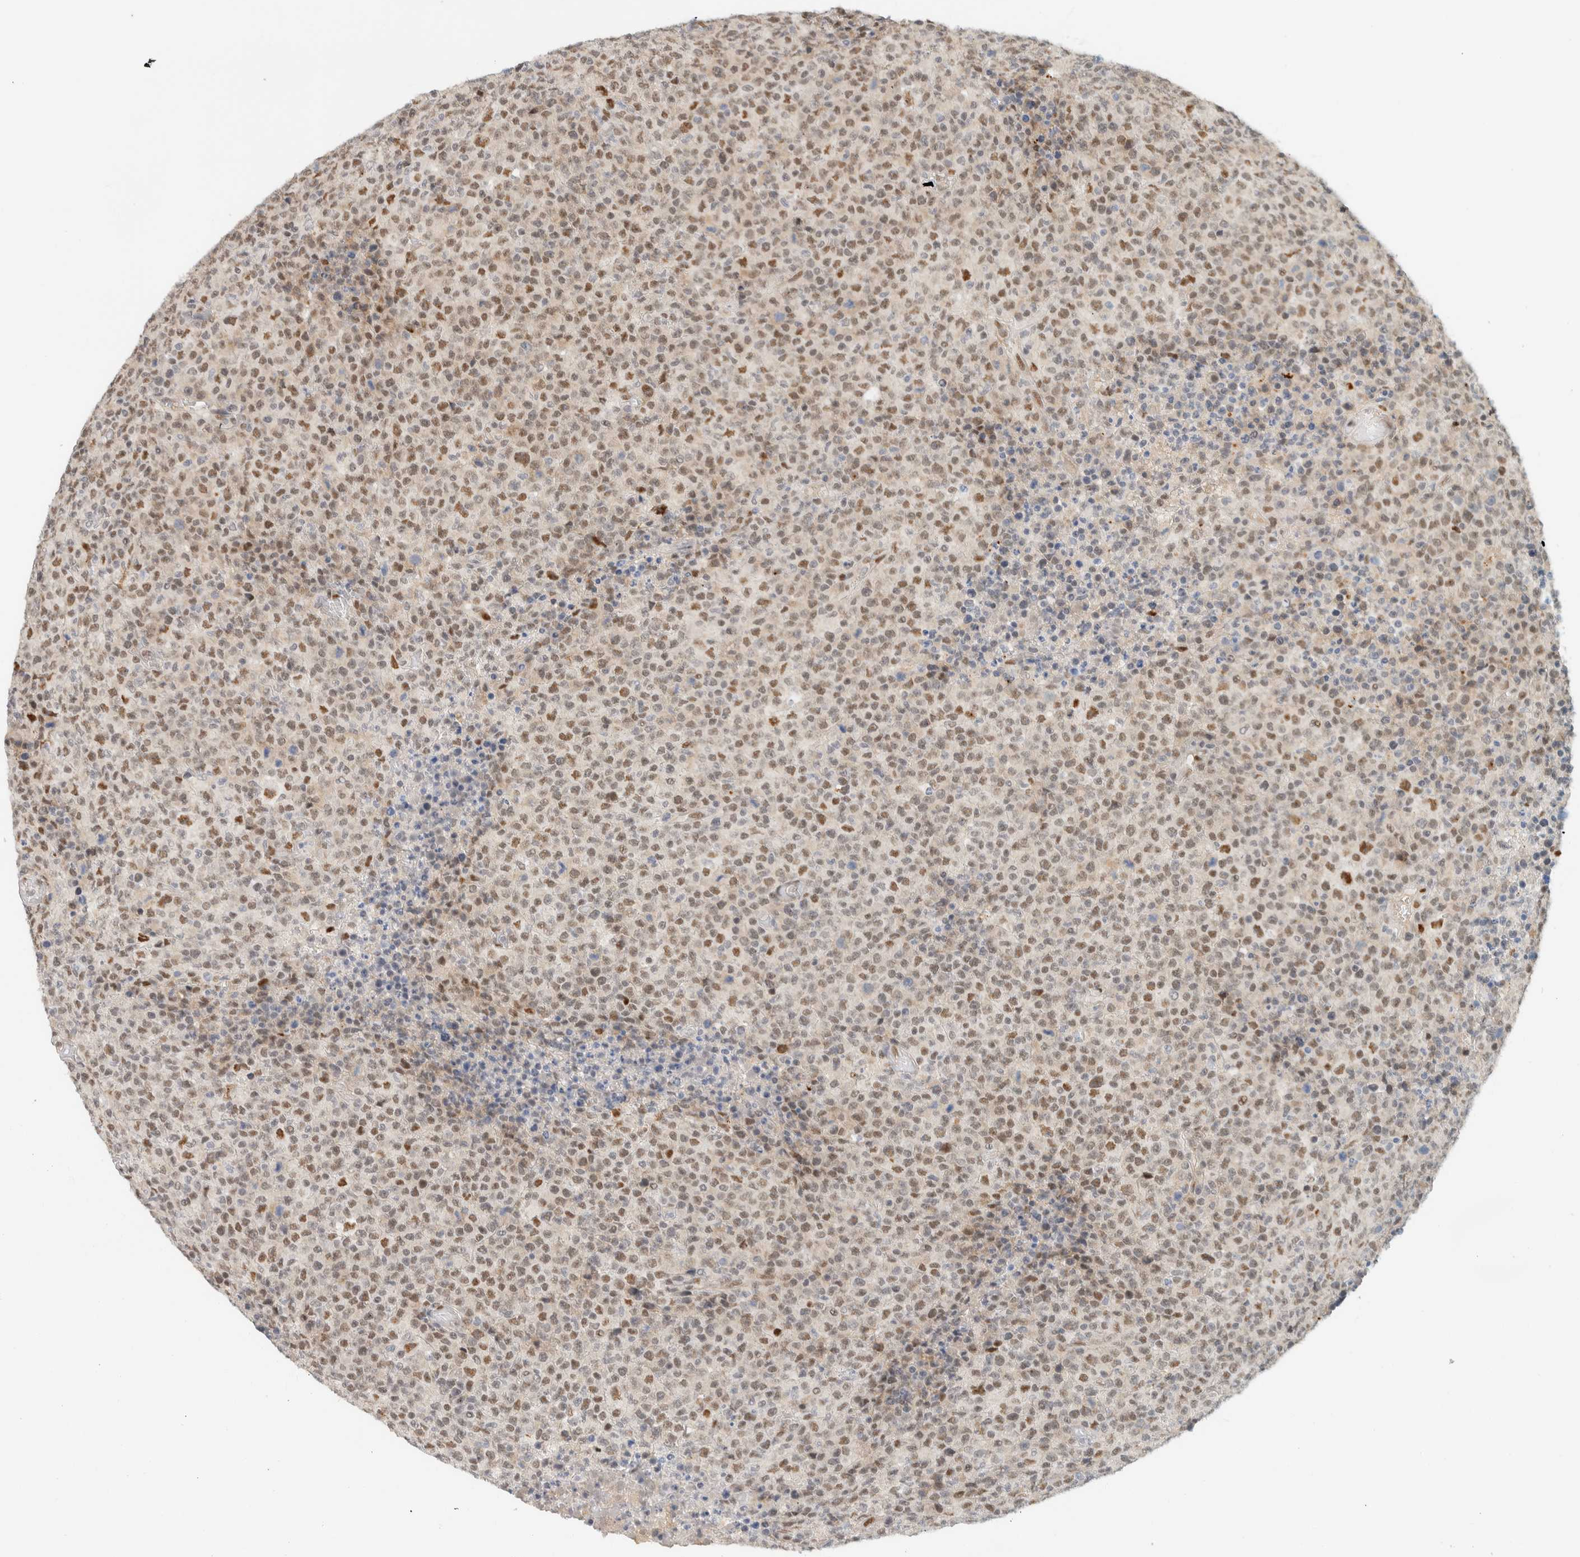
{"staining": {"intensity": "weak", "quantity": ">75%", "location": "nuclear"}, "tissue": "lymphoma", "cell_type": "Tumor cells", "image_type": "cancer", "snomed": [{"axis": "morphology", "description": "Malignant lymphoma, non-Hodgkin's type, High grade"}, {"axis": "topography", "description": "Lymph node"}], "caption": "About >75% of tumor cells in malignant lymphoma, non-Hodgkin's type (high-grade) display weak nuclear protein expression as visualized by brown immunohistochemical staining.", "gene": "ZNF683", "patient": {"sex": "male", "age": 13}}